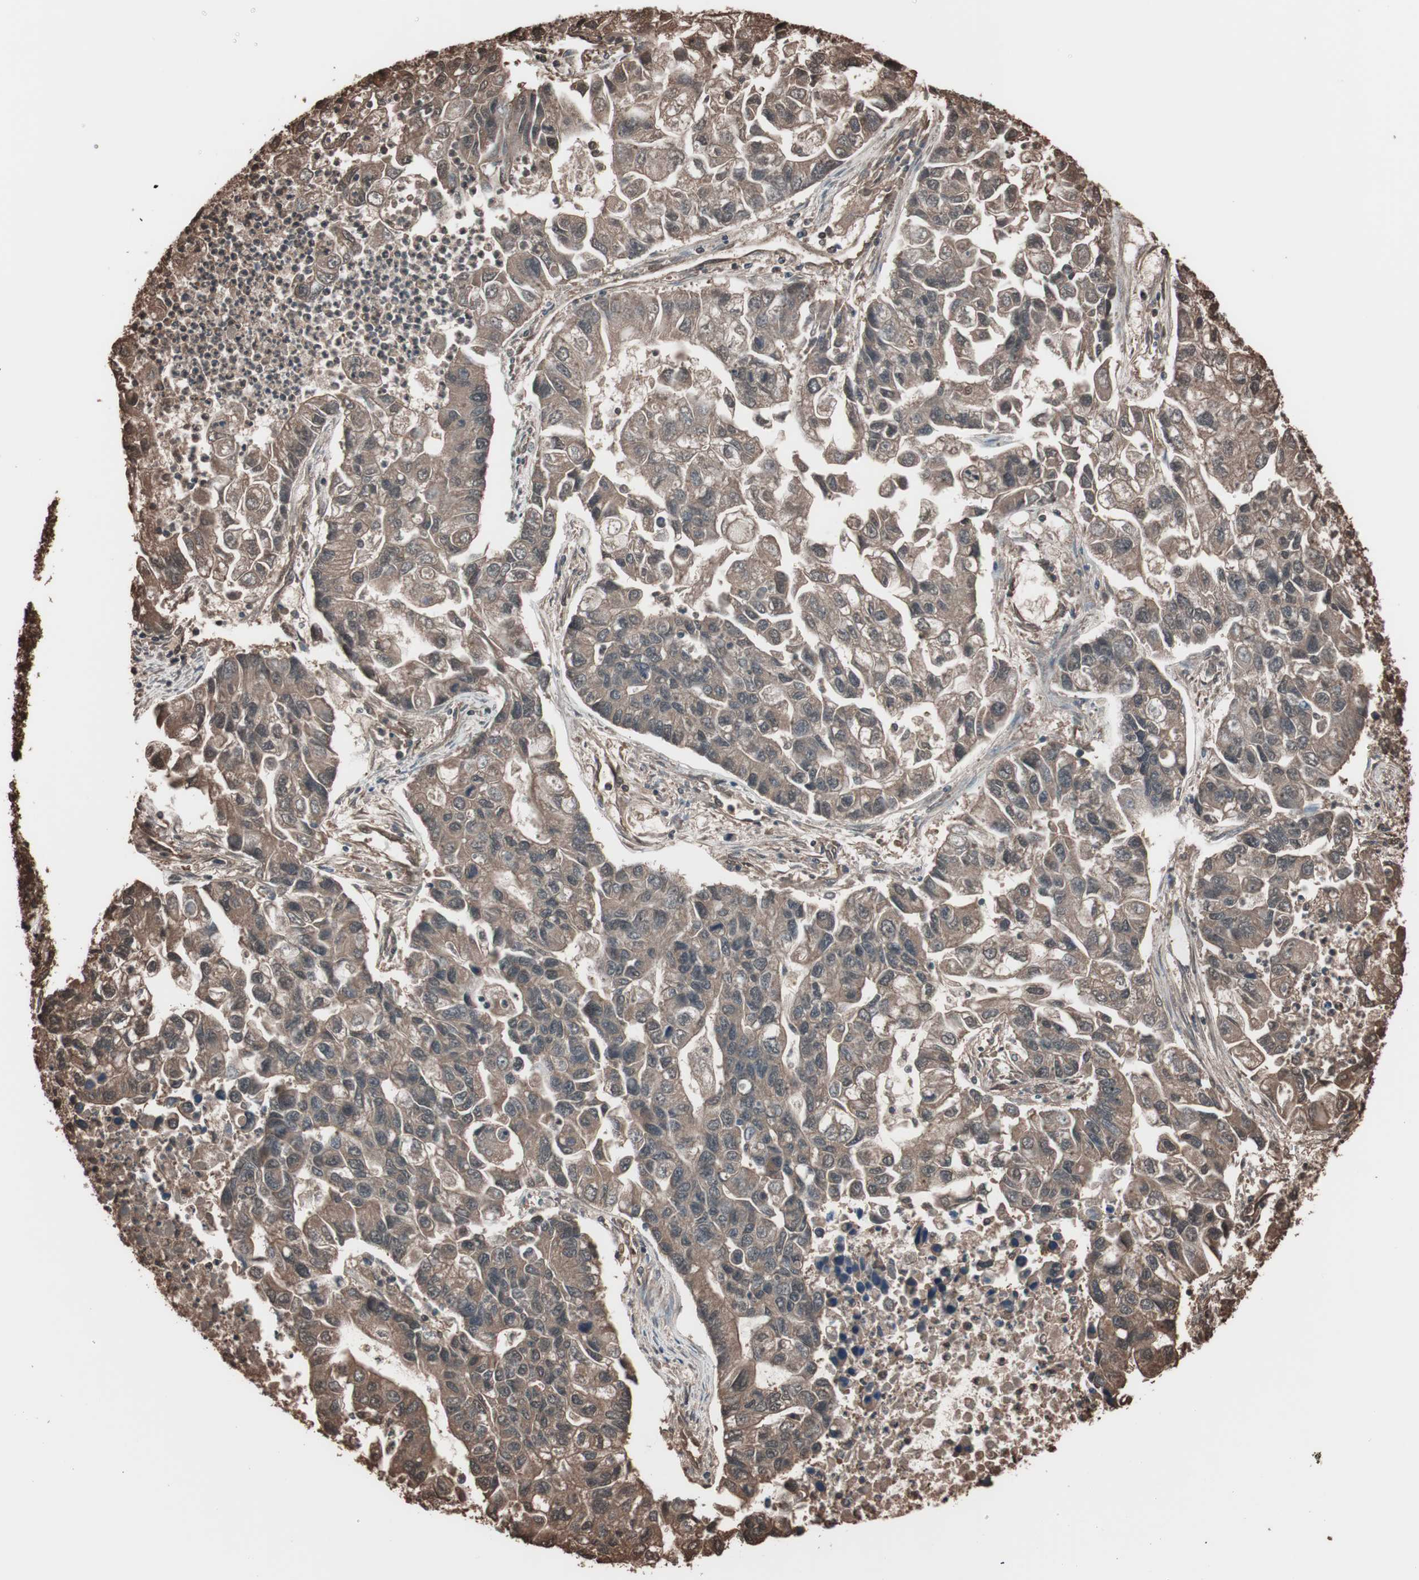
{"staining": {"intensity": "strong", "quantity": ">75%", "location": "cytoplasmic/membranous"}, "tissue": "lung cancer", "cell_type": "Tumor cells", "image_type": "cancer", "snomed": [{"axis": "morphology", "description": "Adenocarcinoma, NOS"}, {"axis": "topography", "description": "Lung"}], "caption": "Immunohistochemistry (IHC) micrograph of adenocarcinoma (lung) stained for a protein (brown), which shows high levels of strong cytoplasmic/membranous expression in about >75% of tumor cells.", "gene": "CALM2", "patient": {"sex": "female", "age": 51}}